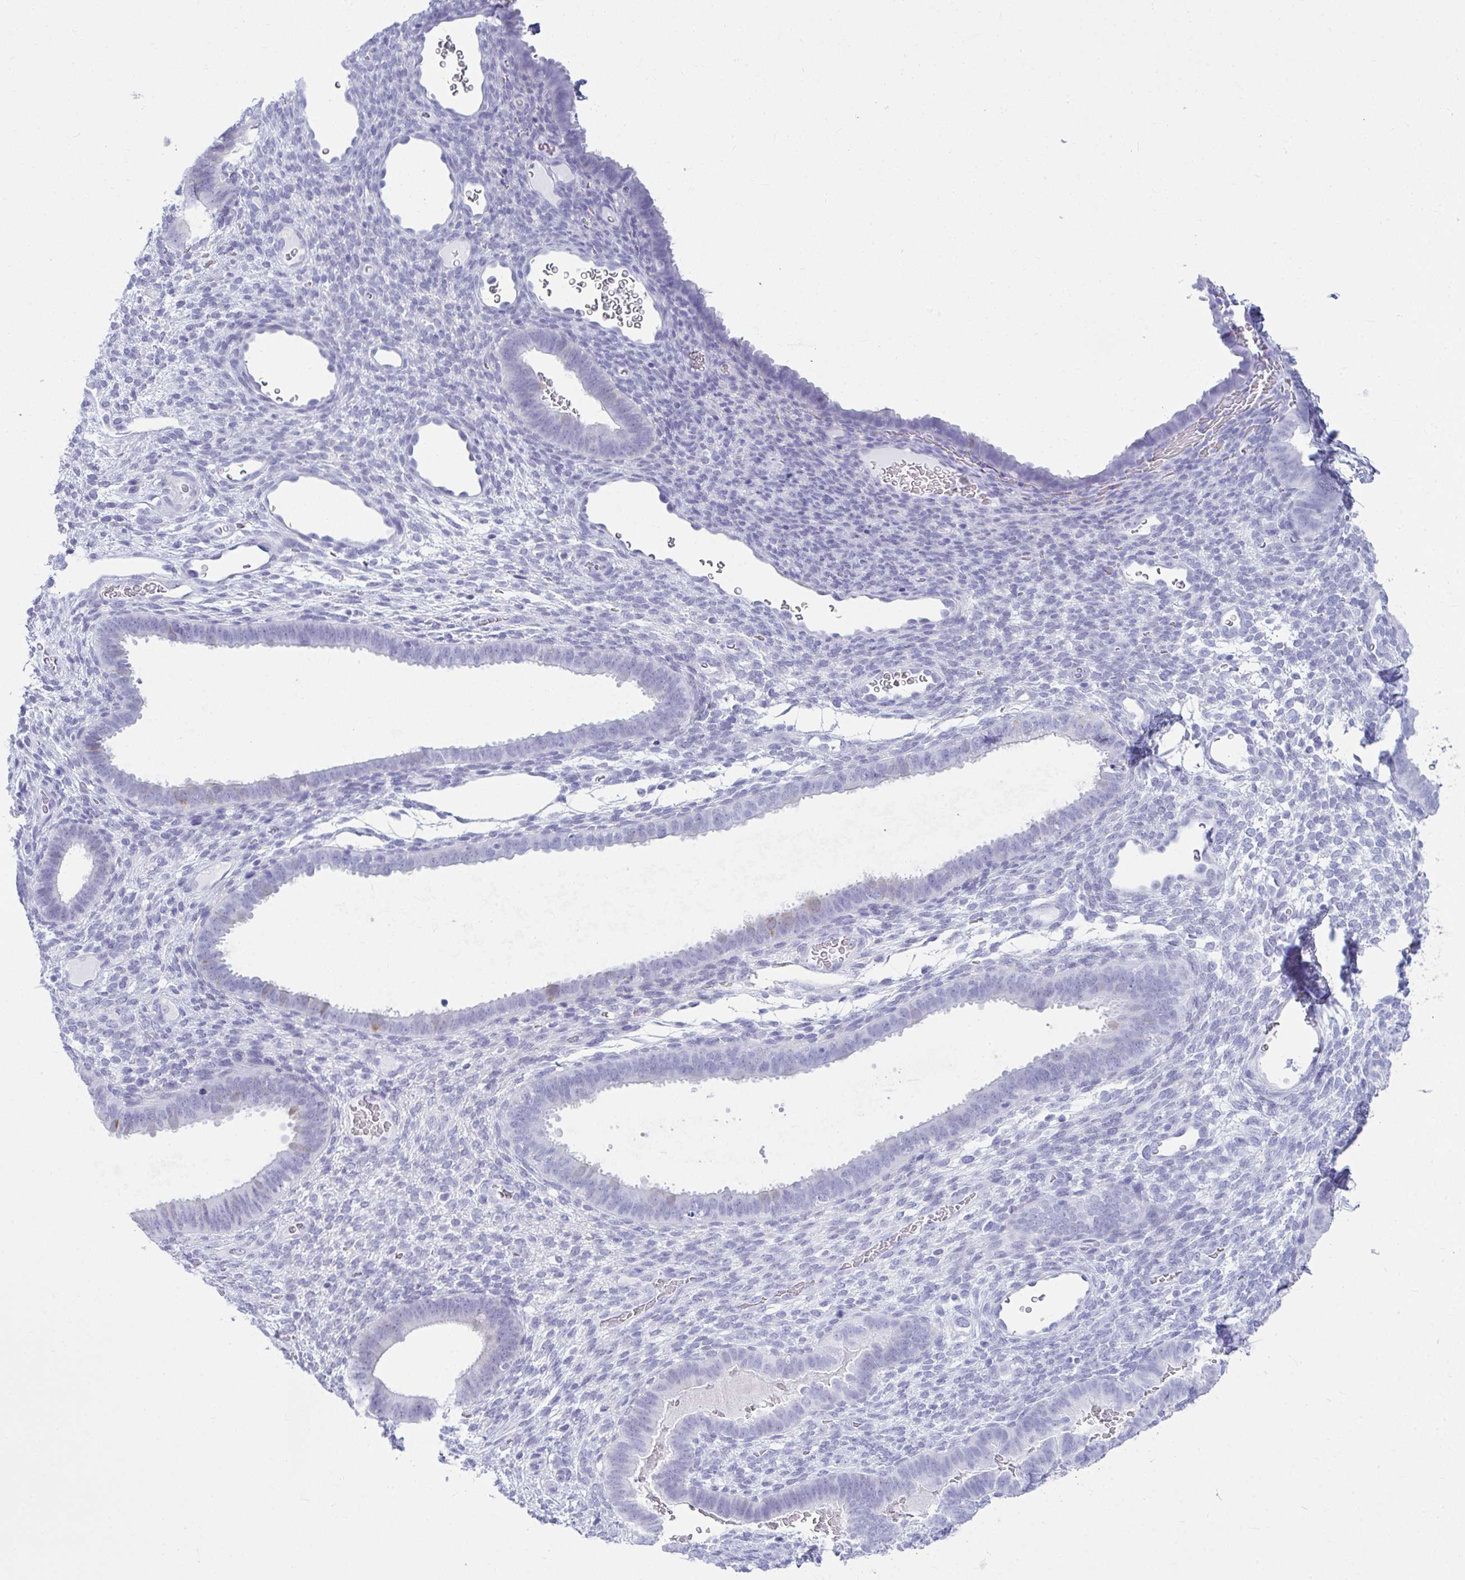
{"staining": {"intensity": "negative", "quantity": "none", "location": "none"}, "tissue": "endometrium", "cell_type": "Cells in endometrial stroma", "image_type": "normal", "snomed": [{"axis": "morphology", "description": "Normal tissue, NOS"}, {"axis": "topography", "description": "Endometrium"}], "caption": "Cells in endometrial stroma show no significant protein positivity in normal endometrium.", "gene": "CLGN", "patient": {"sex": "female", "age": 34}}